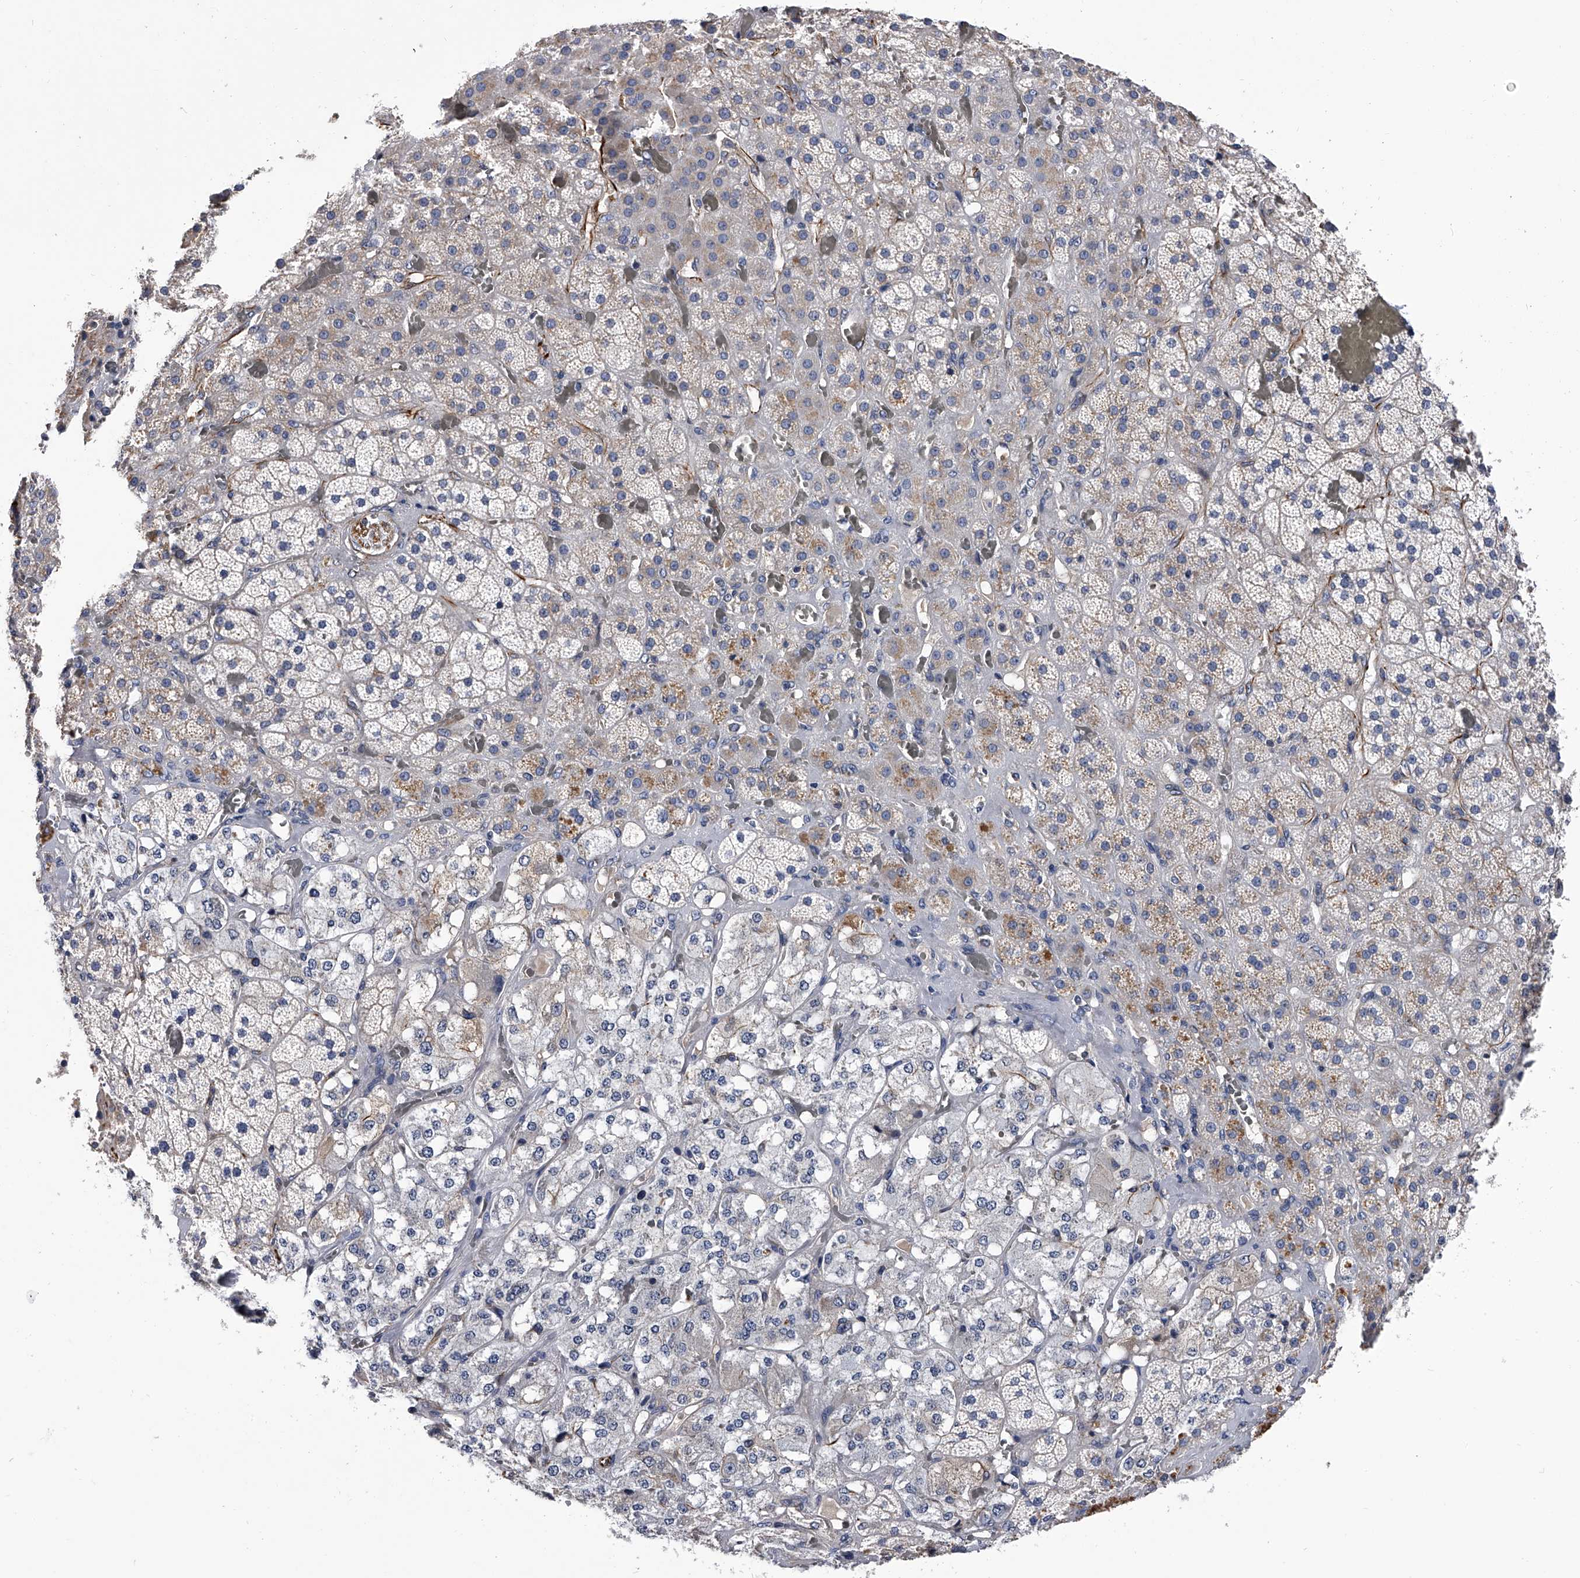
{"staining": {"intensity": "weak", "quantity": "<25%", "location": "cytoplasmic/membranous"}, "tissue": "adrenal gland", "cell_type": "Glandular cells", "image_type": "normal", "snomed": [{"axis": "morphology", "description": "Normal tissue, NOS"}, {"axis": "topography", "description": "Adrenal gland"}], "caption": "Immunohistochemistry (IHC) histopathology image of unremarkable human adrenal gland stained for a protein (brown), which demonstrates no expression in glandular cells.", "gene": "EFCAB7", "patient": {"sex": "male", "age": 57}}